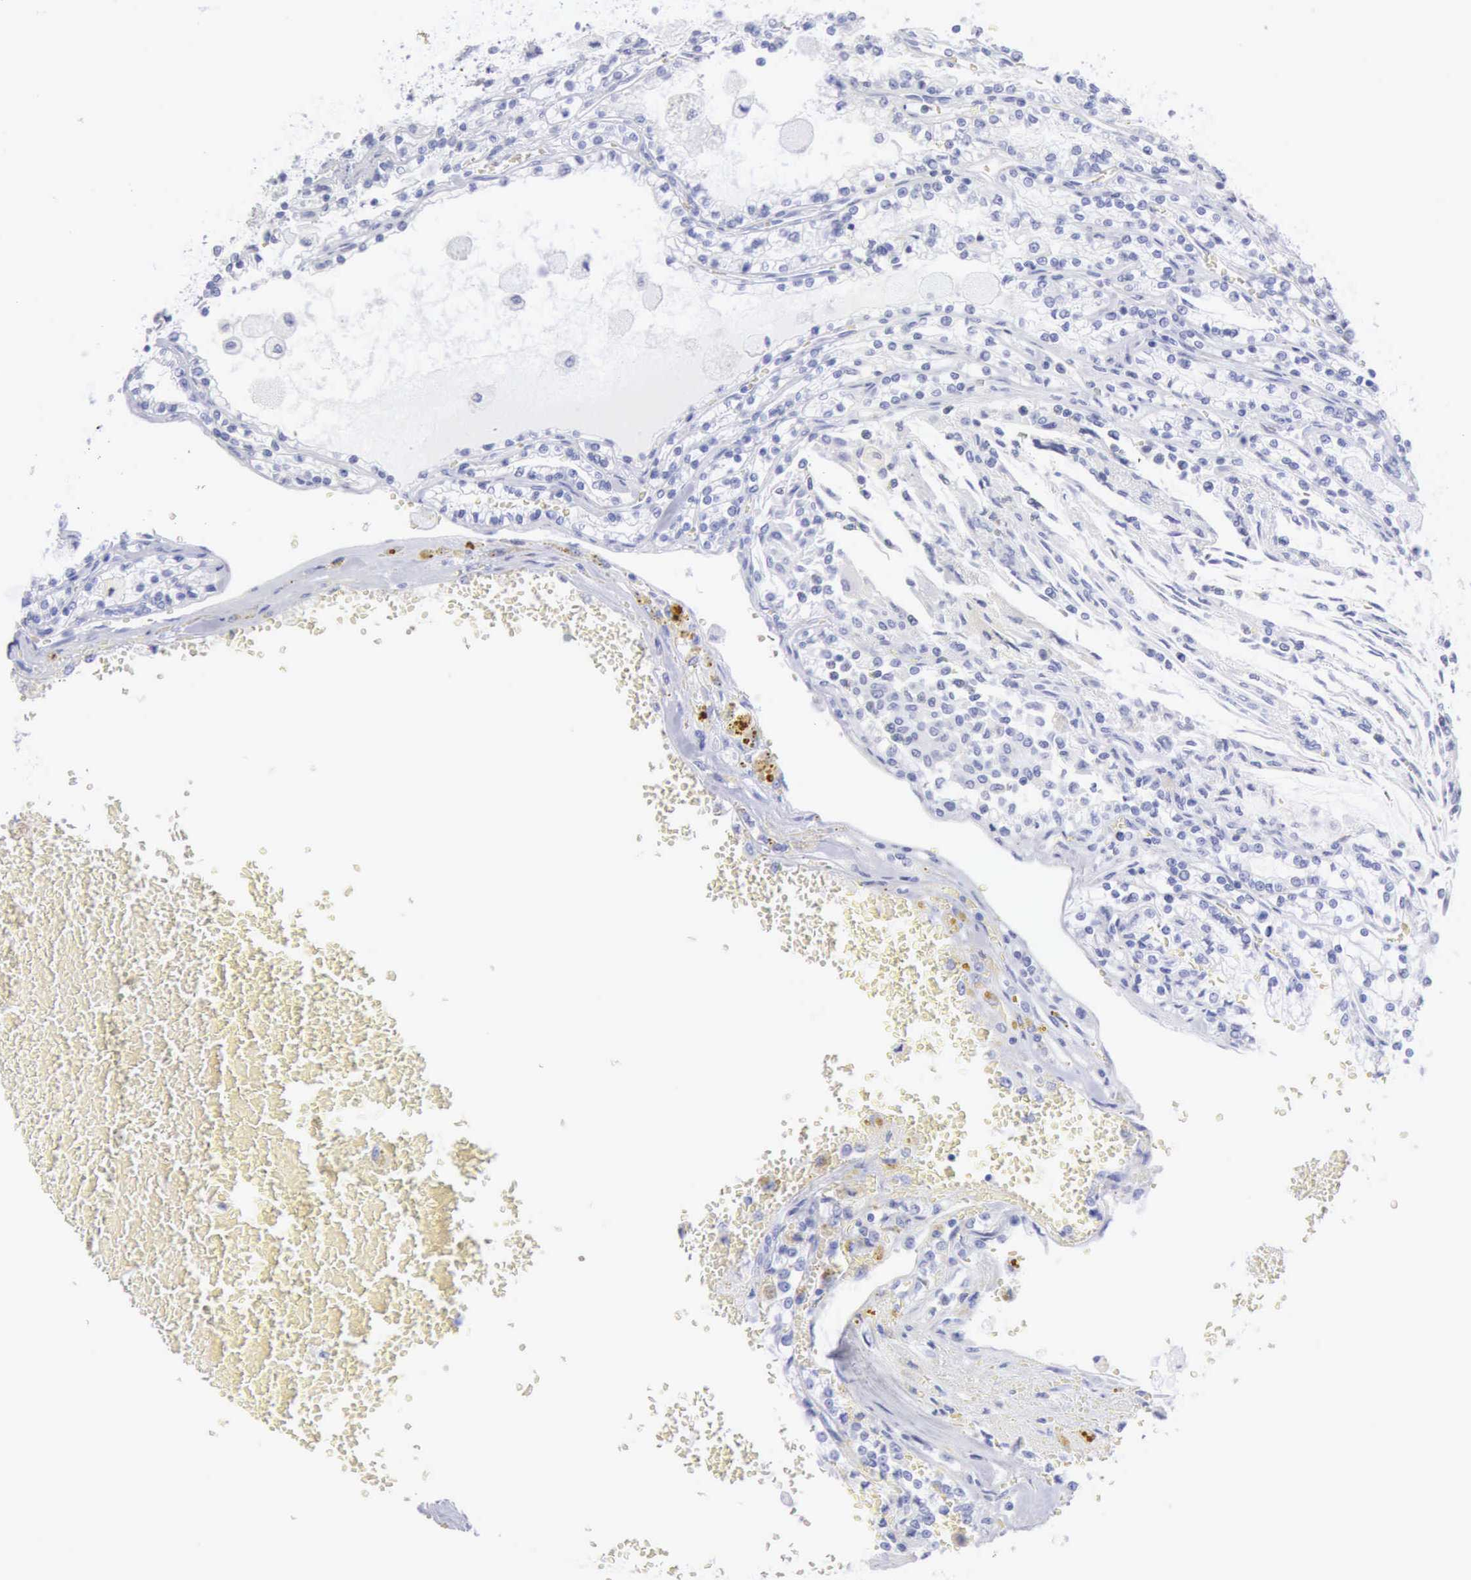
{"staining": {"intensity": "negative", "quantity": "none", "location": "none"}, "tissue": "renal cancer", "cell_type": "Tumor cells", "image_type": "cancer", "snomed": [{"axis": "morphology", "description": "Adenocarcinoma, NOS"}, {"axis": "topography", "description": "Kidney"}], "caption": "Protein analysis of adenocarcinoma (renal) displays no significant expression in tumor cells. (Immunohistochemistry, brightfield microscopy, high magnification).", "gene": "KRT5", "patient": {"sex": "female", "age": 56}}